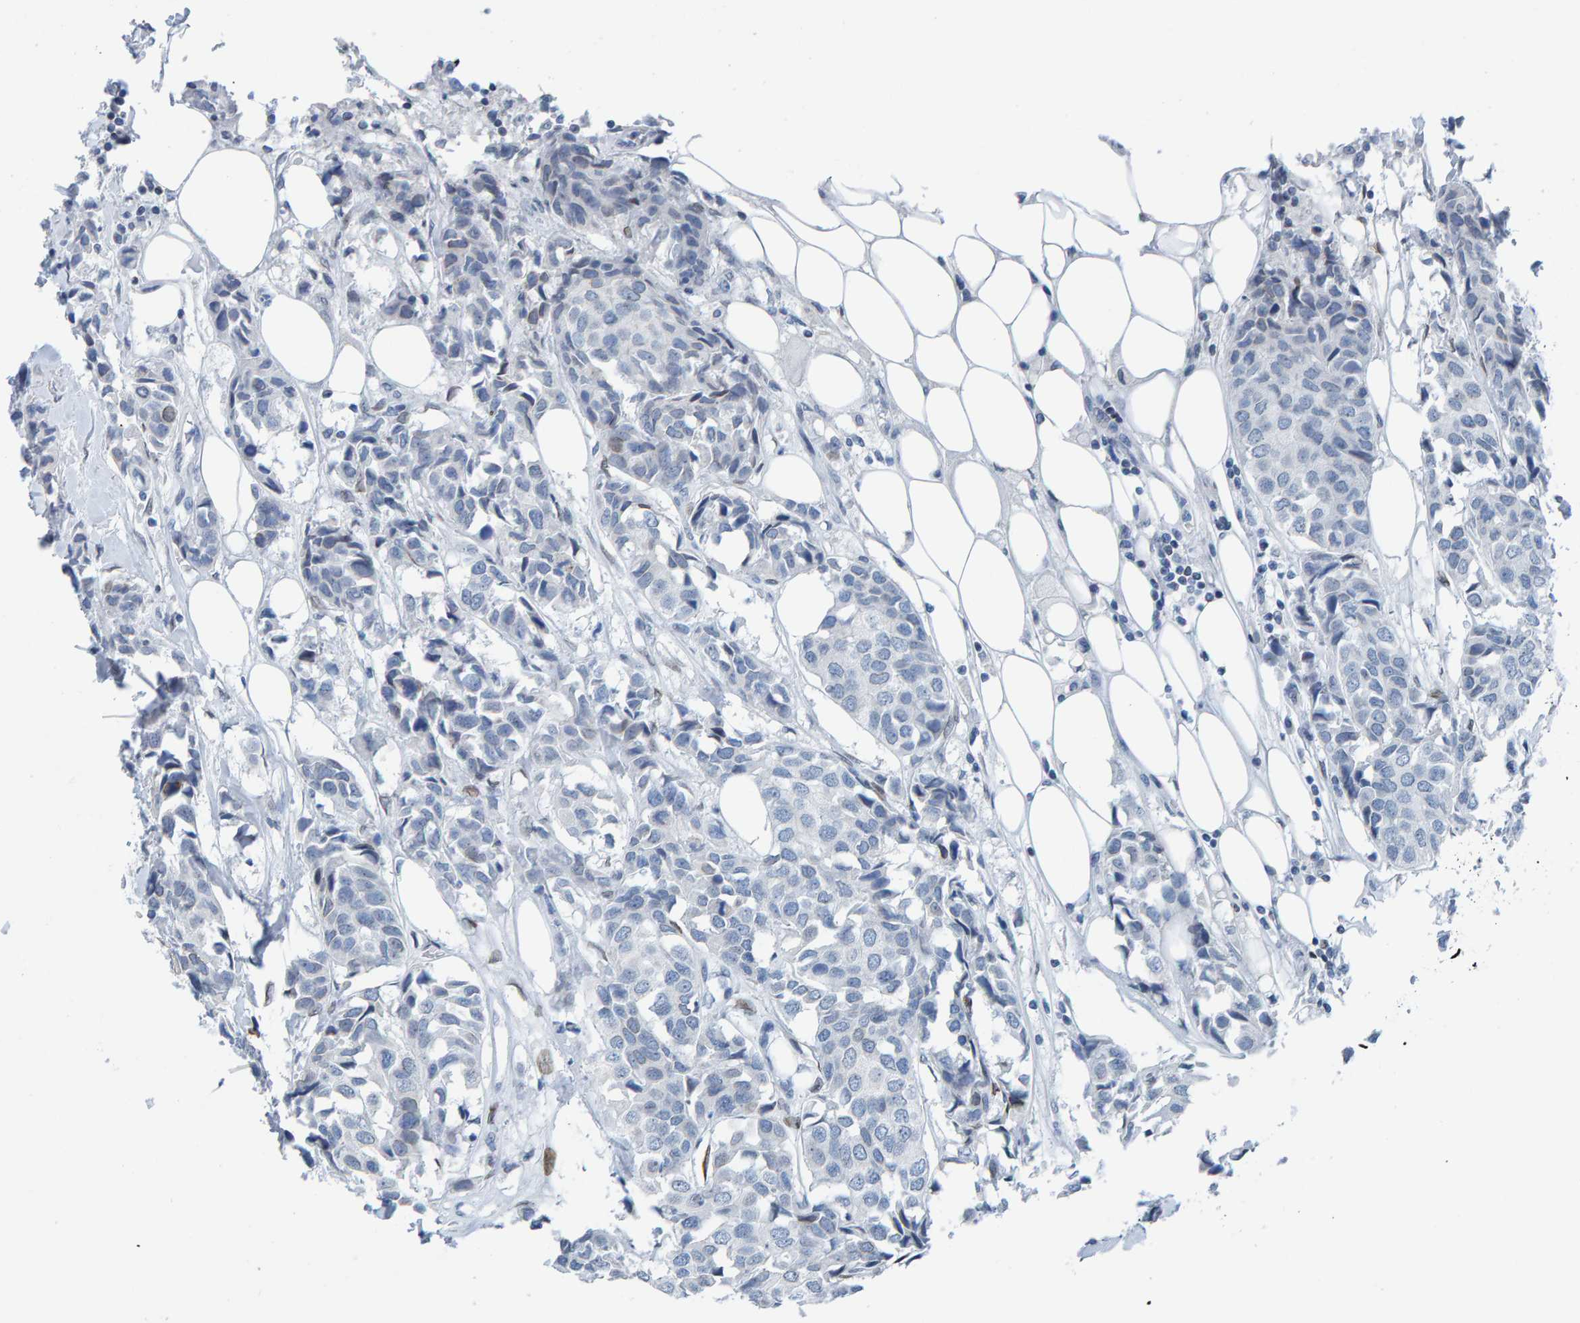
{"staining": {"intensity": "negative", "quantity": "none", "location": "none"}, "tissue": "breast cancer", "cell_type": "Tumor cells", "image_type": "cancer", "snomed": [{"axis": "morphology", "description": "Duct carcinoma"}, {"axis": "topography", "description": "Breast"}], "caption": "This is a micrograph of immunohistochemistry staining of breast cancer (infiltrating ductal carcinoma), which shows no positivity in tumor cells.", "gene": "LMNB2", "patient": {"sex": "female", "age": 80}}